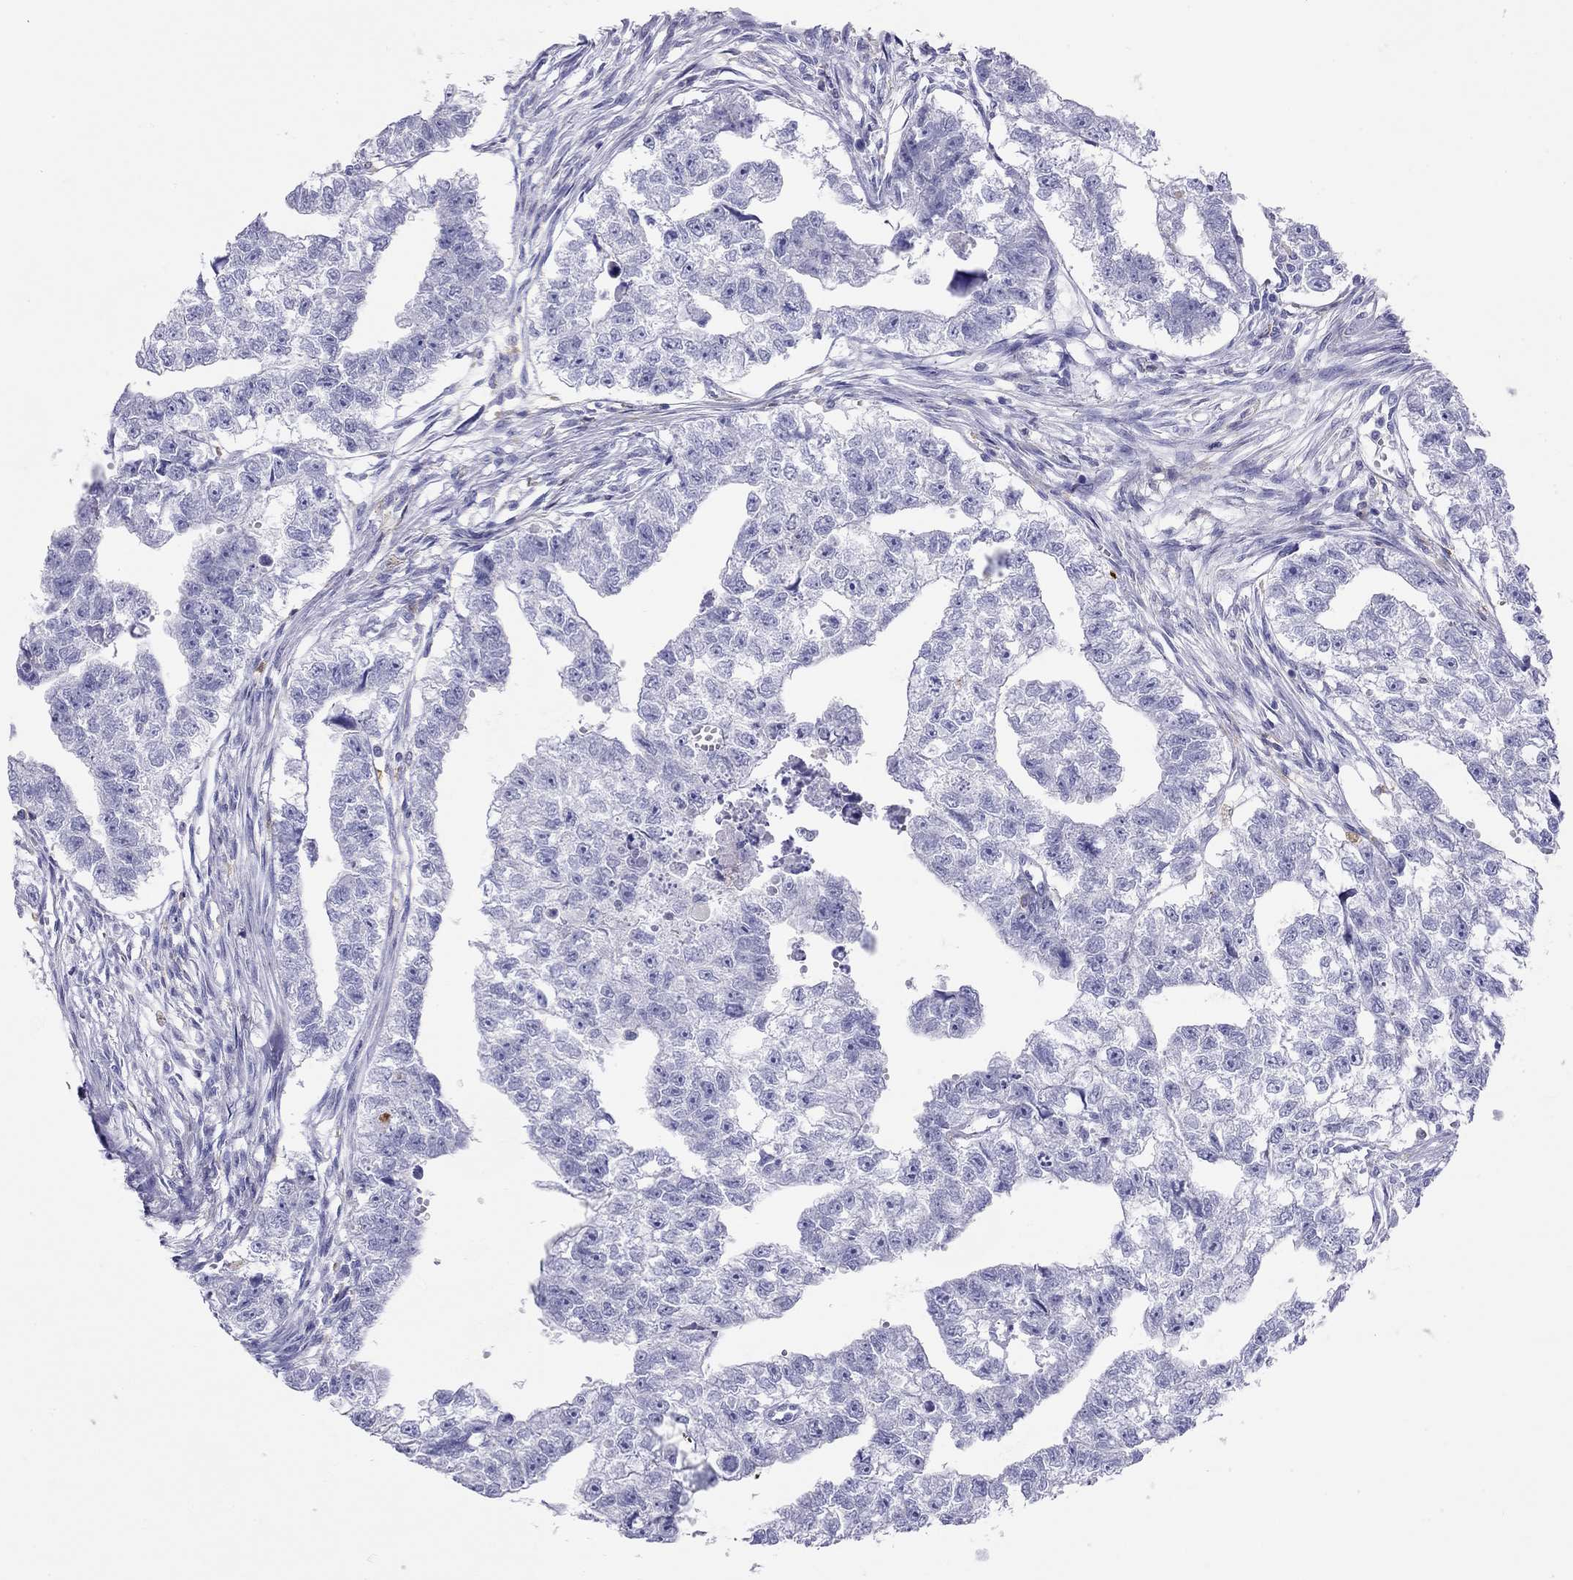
{"staining": {"intensity": "negative", "quantity": "none", "location": "none"}, "tissue": "testis cancer", "cell_type": "Tumor cells", "image_type": "cancer", "snomed": [{"axis": "morphology", "description": "Carcinoma, Embryonal, NOS"}, {"axis": "morphology", "description": "Teratoma, malignant, NOS"}, {"axis": "topography", "description": "Testis"}], "caption": "Tumor cells show no significant protein positivity in testis cancer (malignant teratoma).", "gene": "HLA-DQB2", "patient": {"sex": "male", "age": 44}}